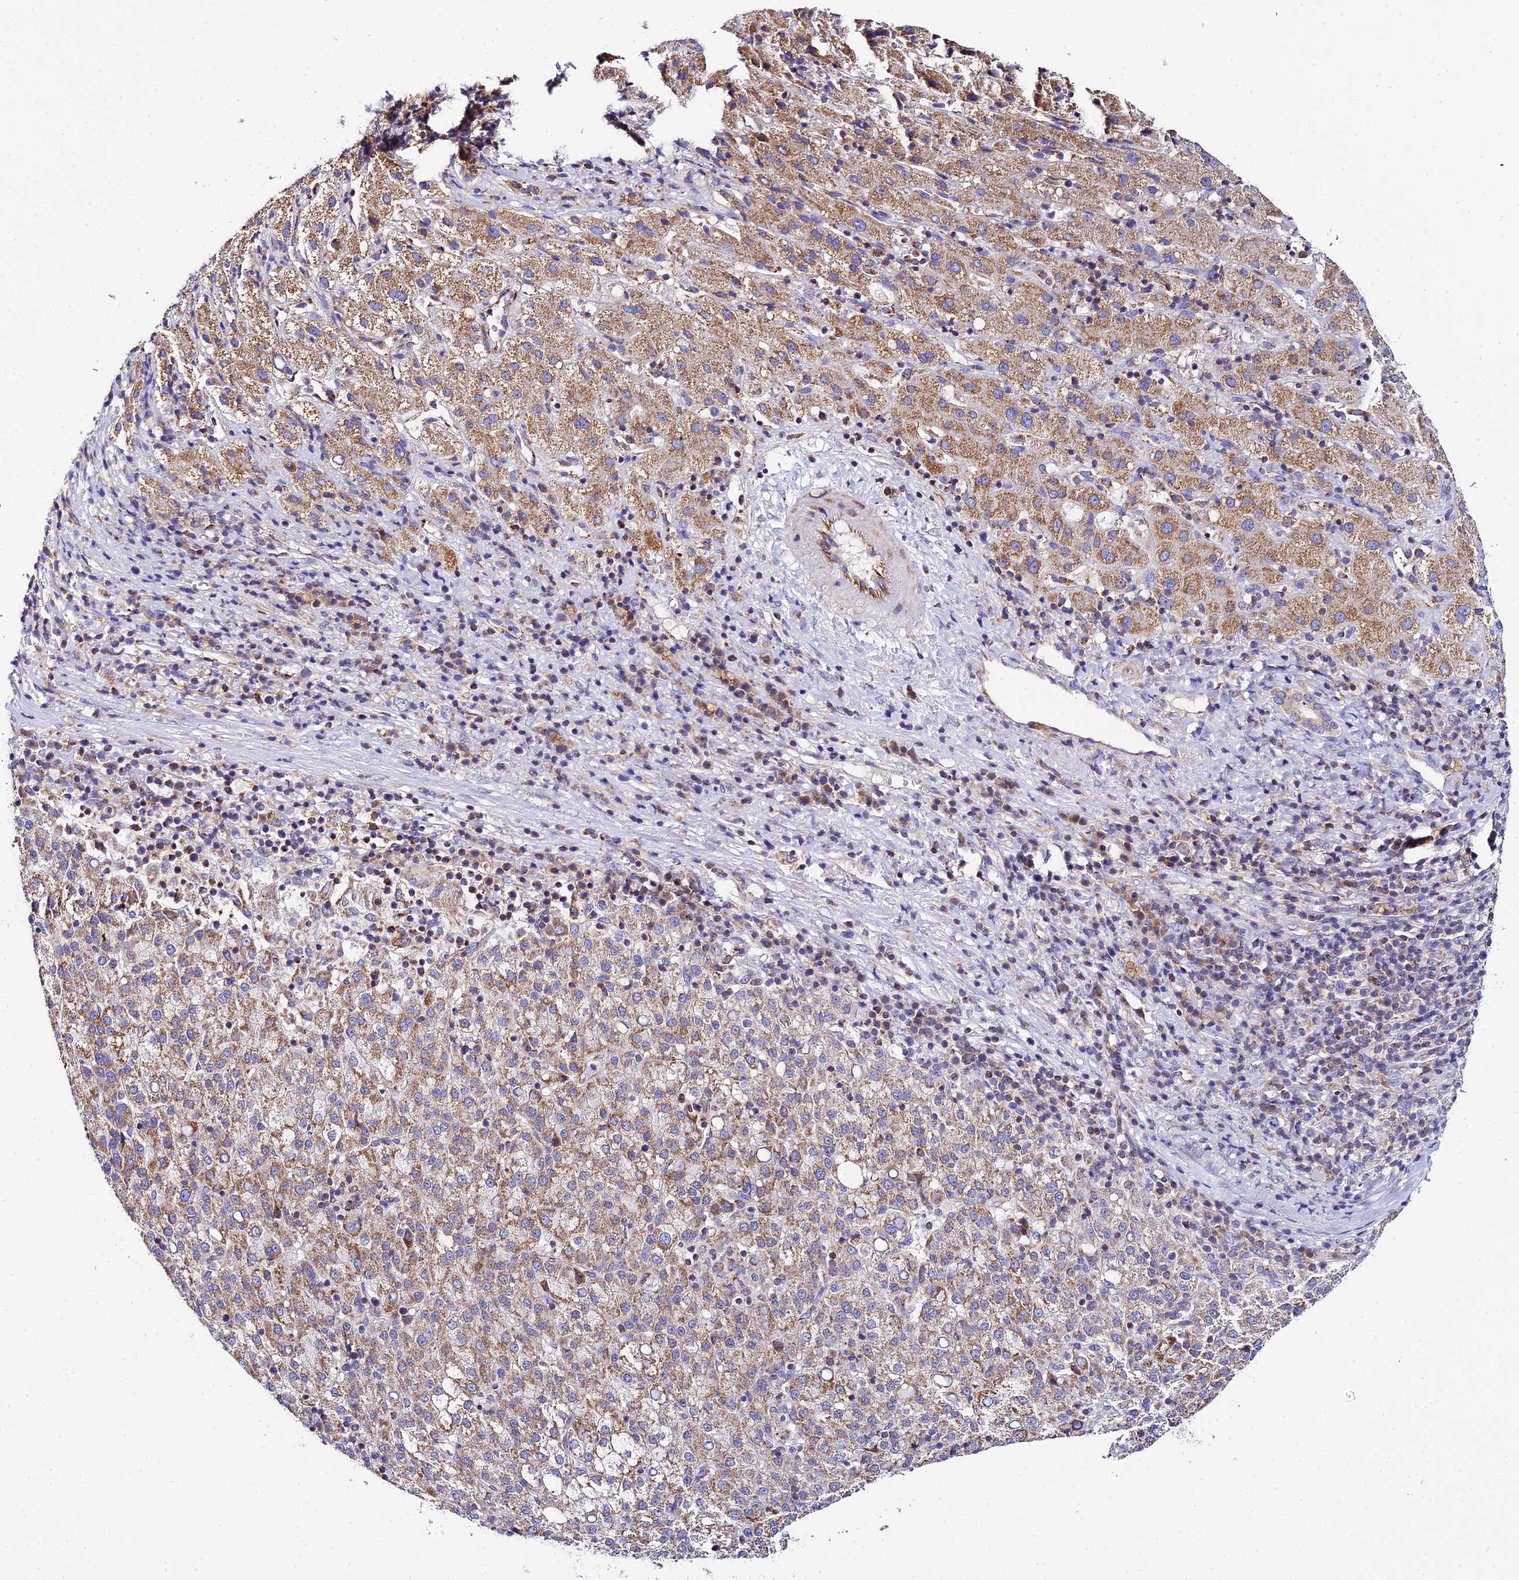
{"staining": {"intensity": "moderate", "quantity": ">75%", "location": "cytoplasmic/membranous"}, "tissue": "liver cancer", "cell_type": "Tumor cells", "image_type": "cancer", "snomed": [{"axis": "morphology", "description": "Carcinoma, Hepatocellular, NOS"}, {"axis": "topography", "description": "Liver"}], "caption": "This is an image of immunohistochemistry (IHC) staining of liver cancer, which shows moderate positivity in the cytoplasmic/membranous of tumor cells.", "gene": "NIPSNAP3A", "patient": {"sex": "female", "age": 58}}